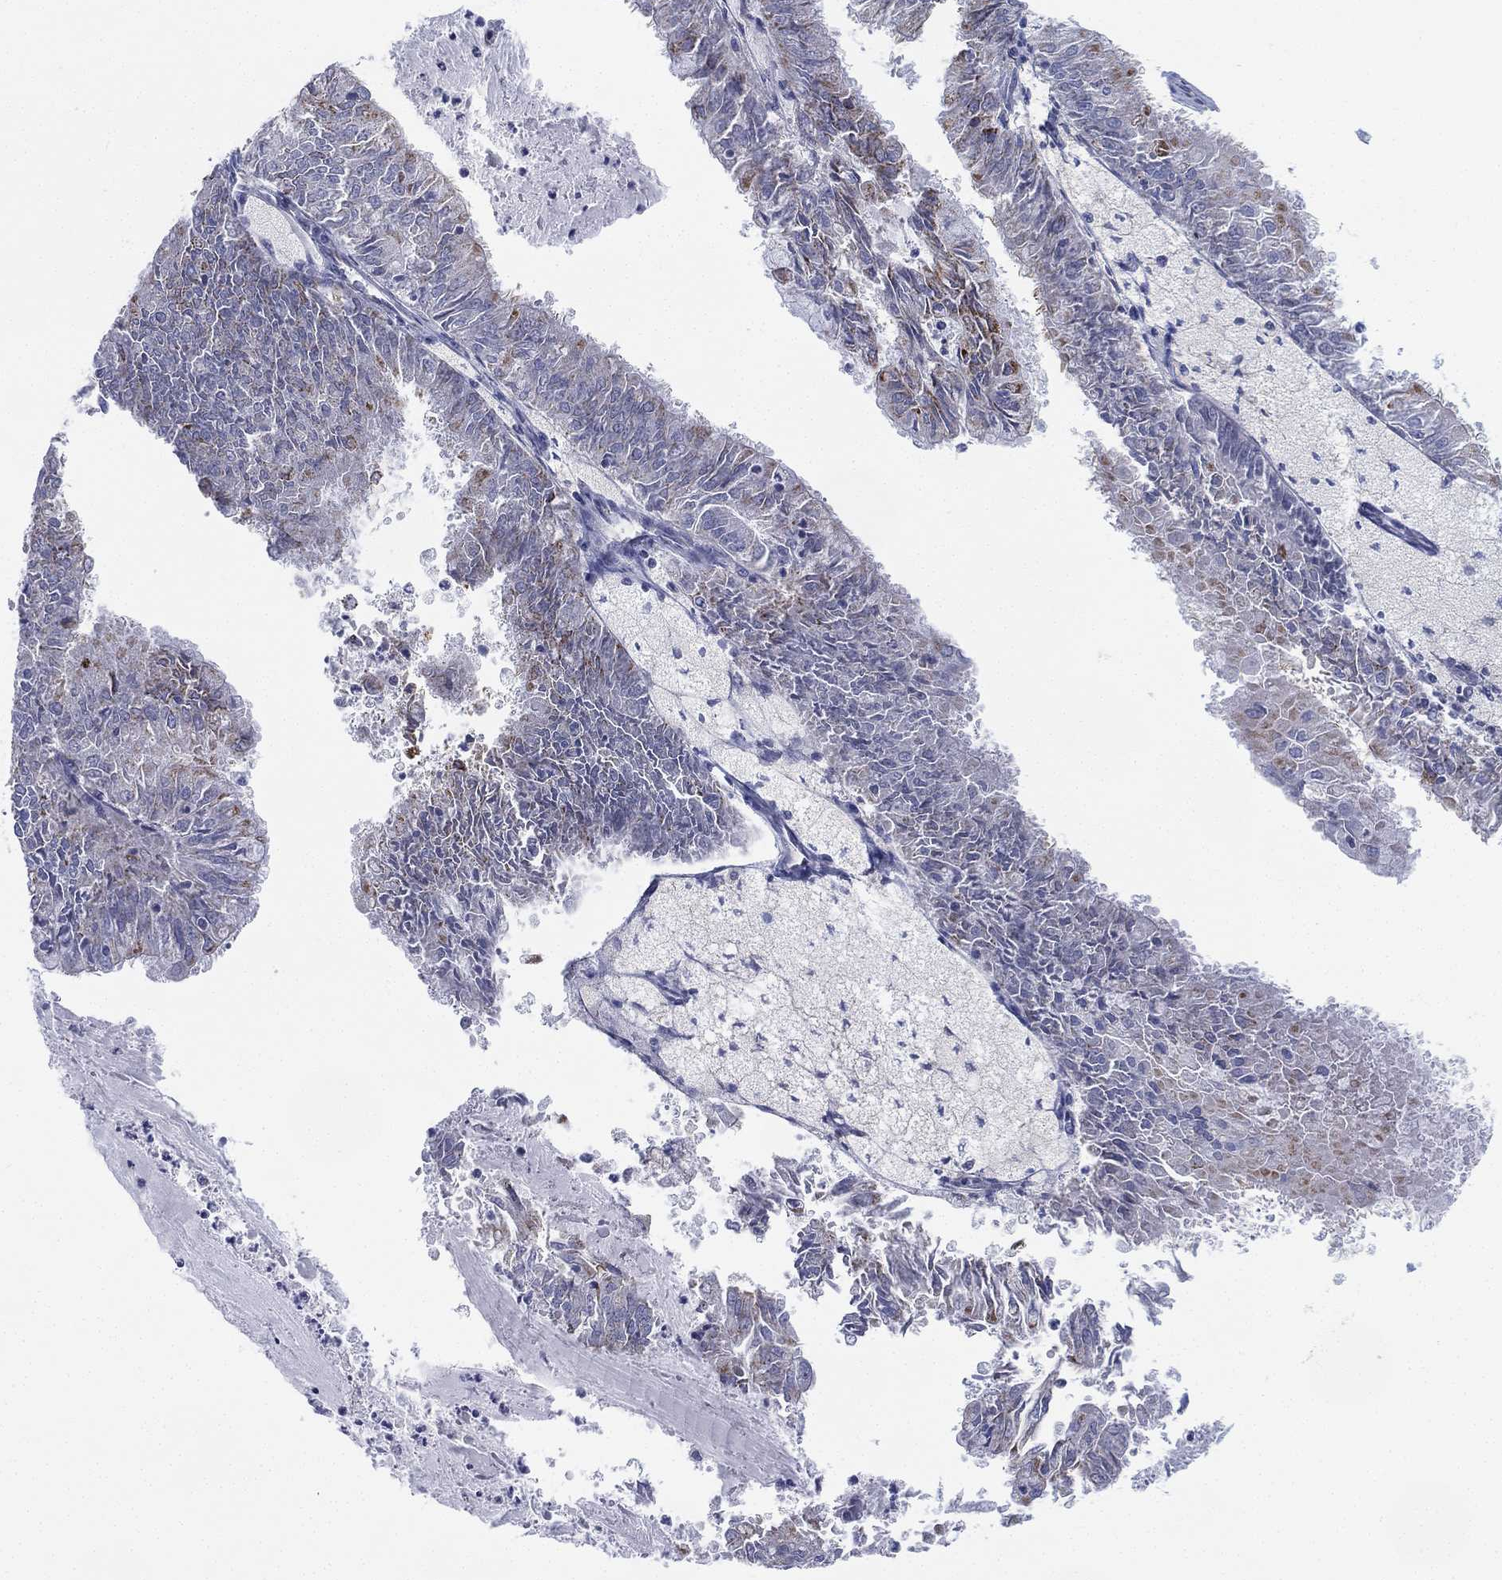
{"staining": {"intensity": "moderate", "quantity": "<25%", "location": "cytoplasmic/membranous"}, "tissue": "endometrial cancer", "cell_type": "Tumor cells", "image_type": "cancer", "snomed": [{"axis": "morphology", "description": "Adenocarcinoma, NOS"}, {"axis": "topography", "description": "Endometrium"}], "caption": "A high-resolution image shows immunohistochemistry staining of endometrial cancer, which demonstrates moderate cytoplasmic/membranous expression in about <25% of tumor cells.", "gene": "INA", "patient": {"sex": "female", "age": 57}}